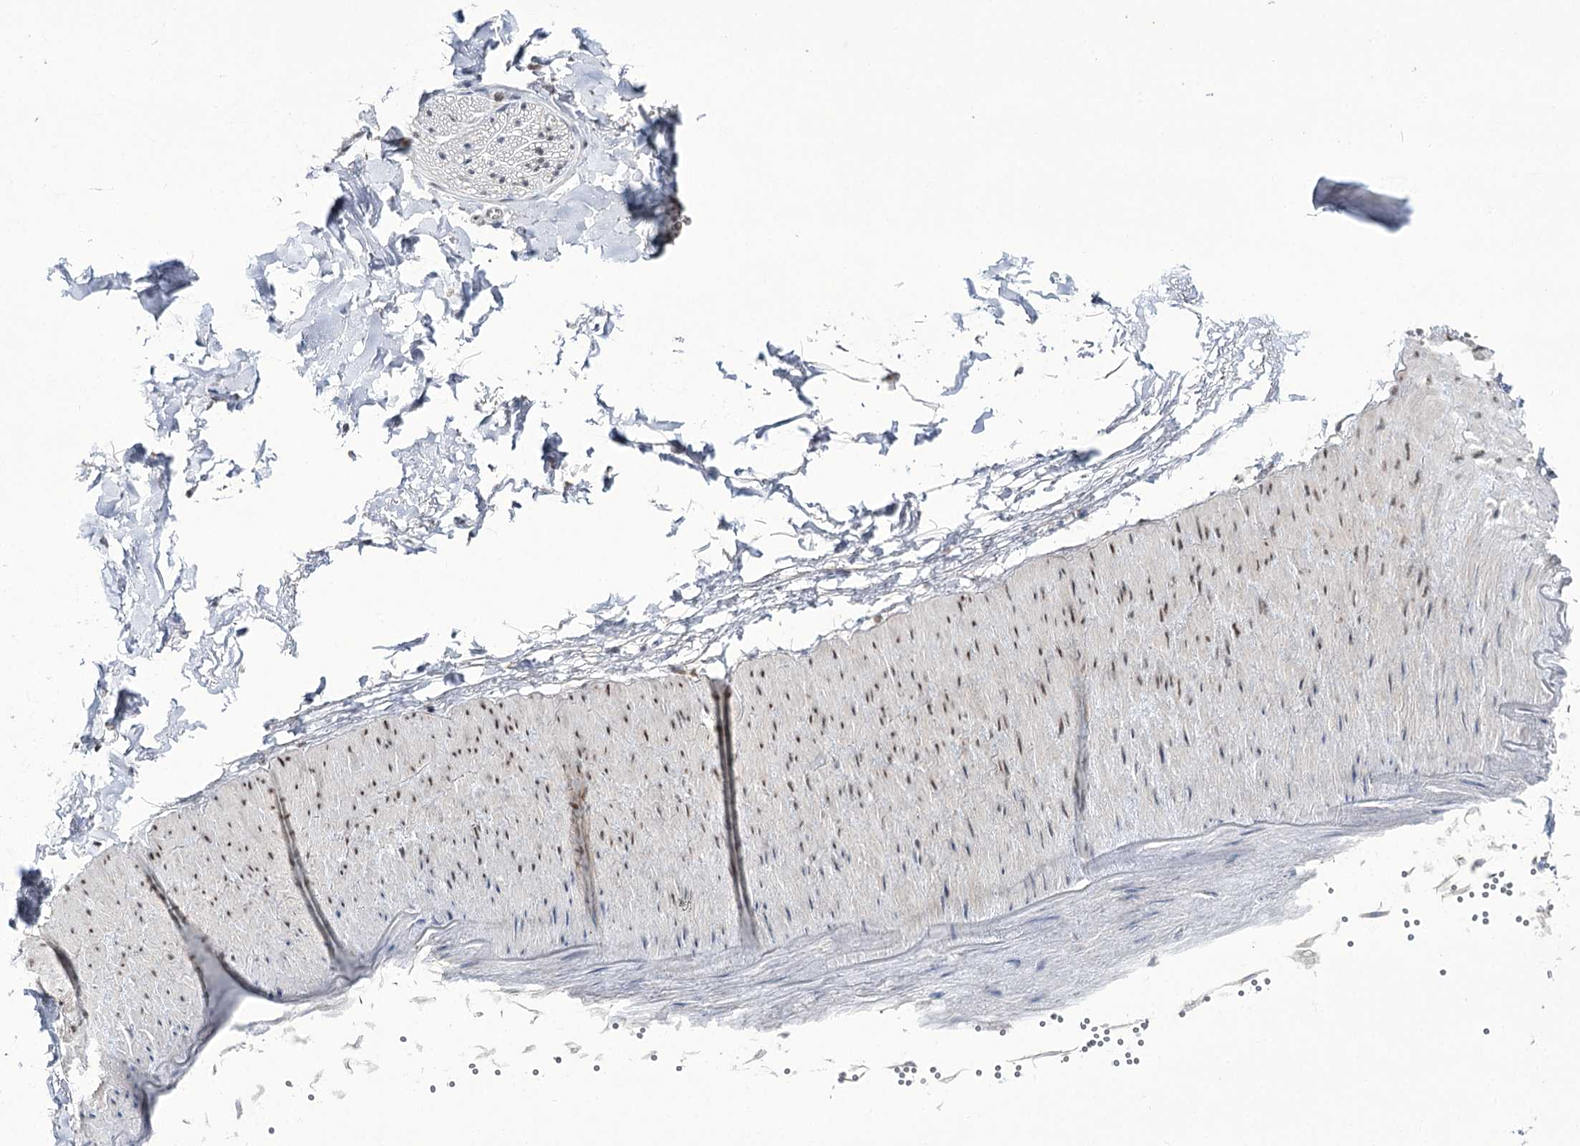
{"staining": {"intensity": "moderate", "quantity": ">75%", "location": "nuclear"}, "tissue": "adipose tissue", "cell_type": "Adipocytes", "image_type": "normal", "snomed": [{"axis": "morphology", "description": "Normal tissue, NOS"}, {"axis": "topography", "description": "Gallbladder"}, {"axis": "topography", "description": "Peripheral nerve tissue"}], "caption": "Immunohistochemical staining of normal human adipose tissue reveals >75% levels of moderate nuclear protein staining in about >75% of adipocytes. The protein of interest is shown in brown color, while the nuclei are stained blue.", "gene": "ERCC3", "patient": {"sex": "male", "age": 38}}